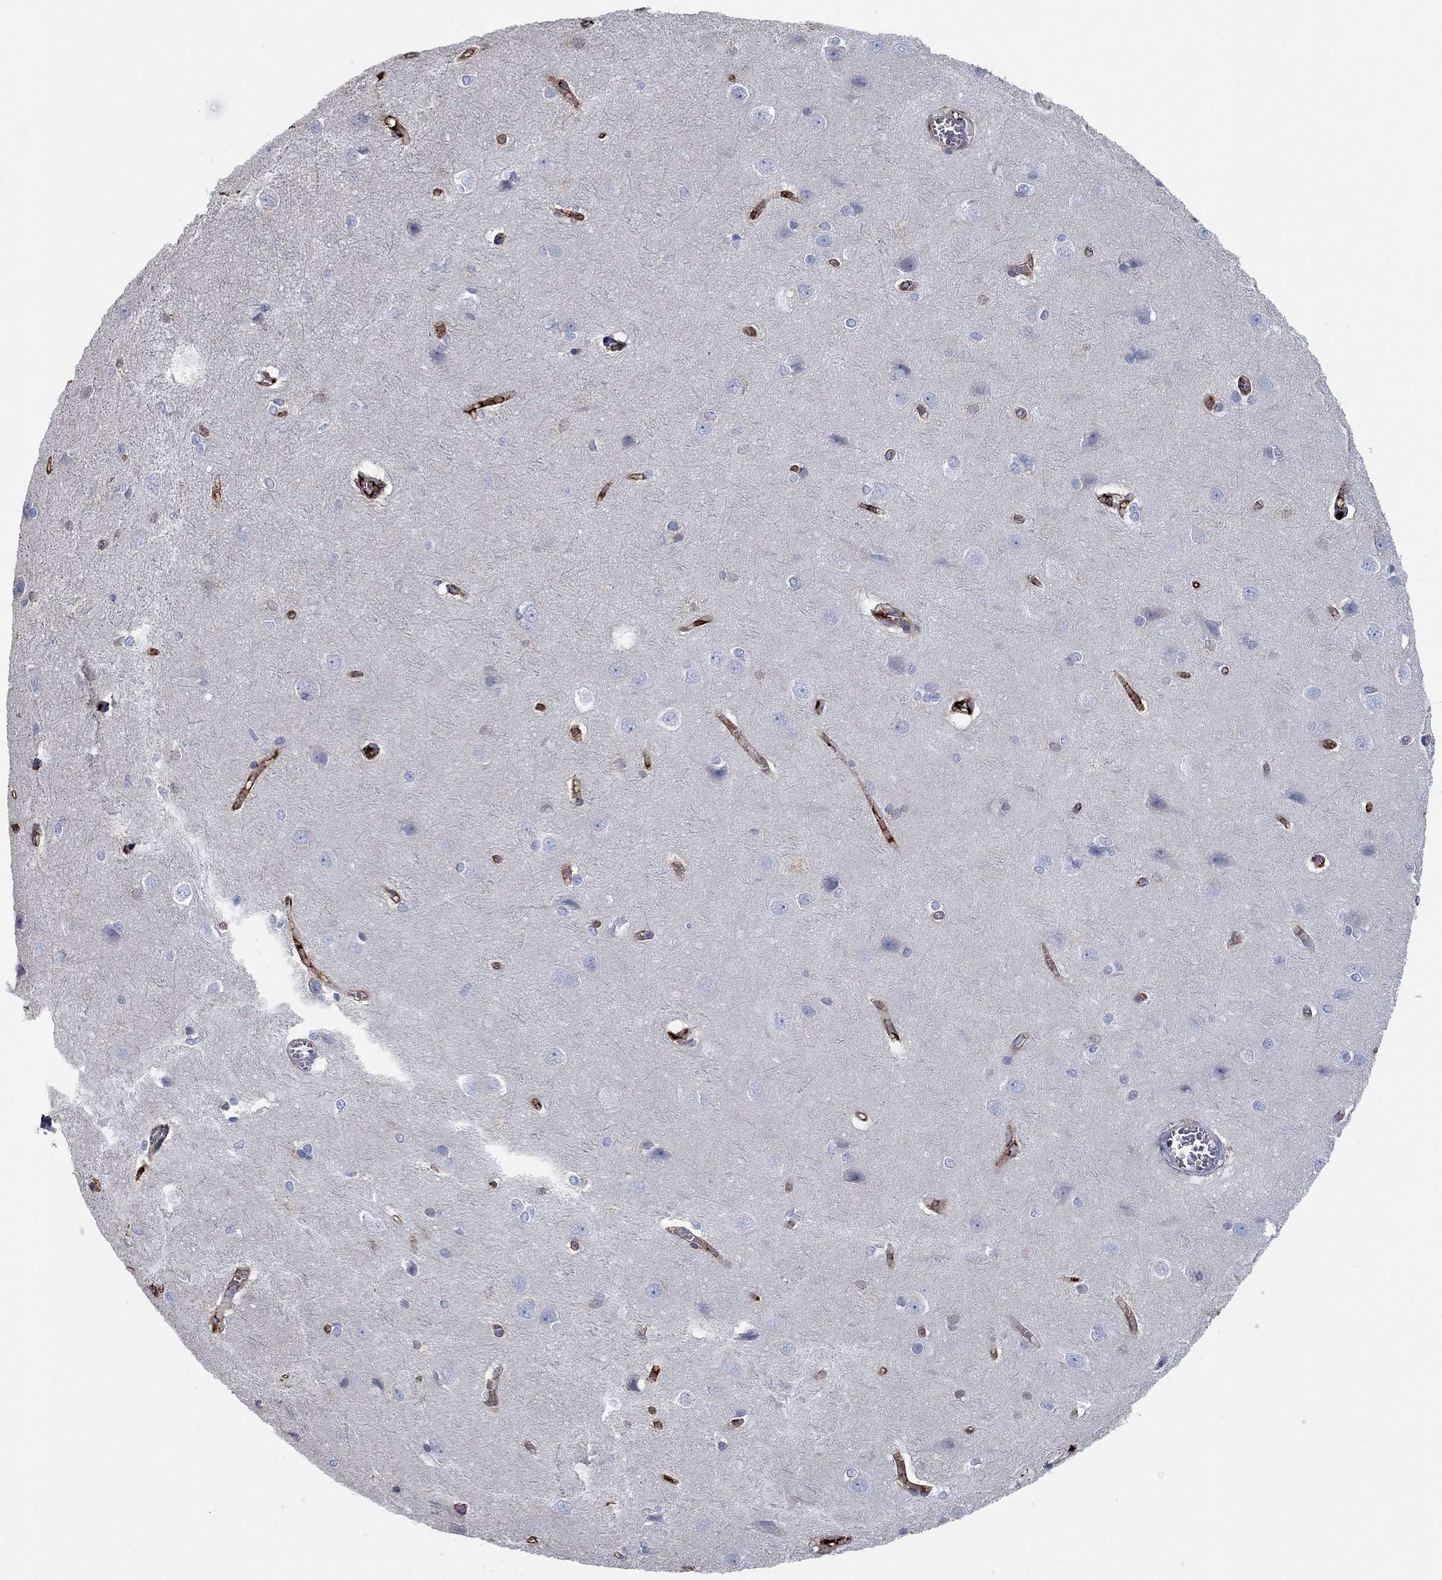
{"staining": {"intensity": "negative", "quantity": "none", "location": "none"}, "tissue": "cerebral cortex", "cell_type": "Endothelial cells", "image_type": "normal", "snomed": [{"axis": "morphology", "description": "Normal tissue, NOS"}, {"axis": "topography", "description": "Cerebral cortex"}], "caption": "An image of cerebral cortex stained for a protein exhibits no brown staining in endothelial cells. (Immunohistochemistry (ihc), brightfield microscopy, high magnification).", "gene": "APOC3", "patient": {"sex": "male", "age": 37}}